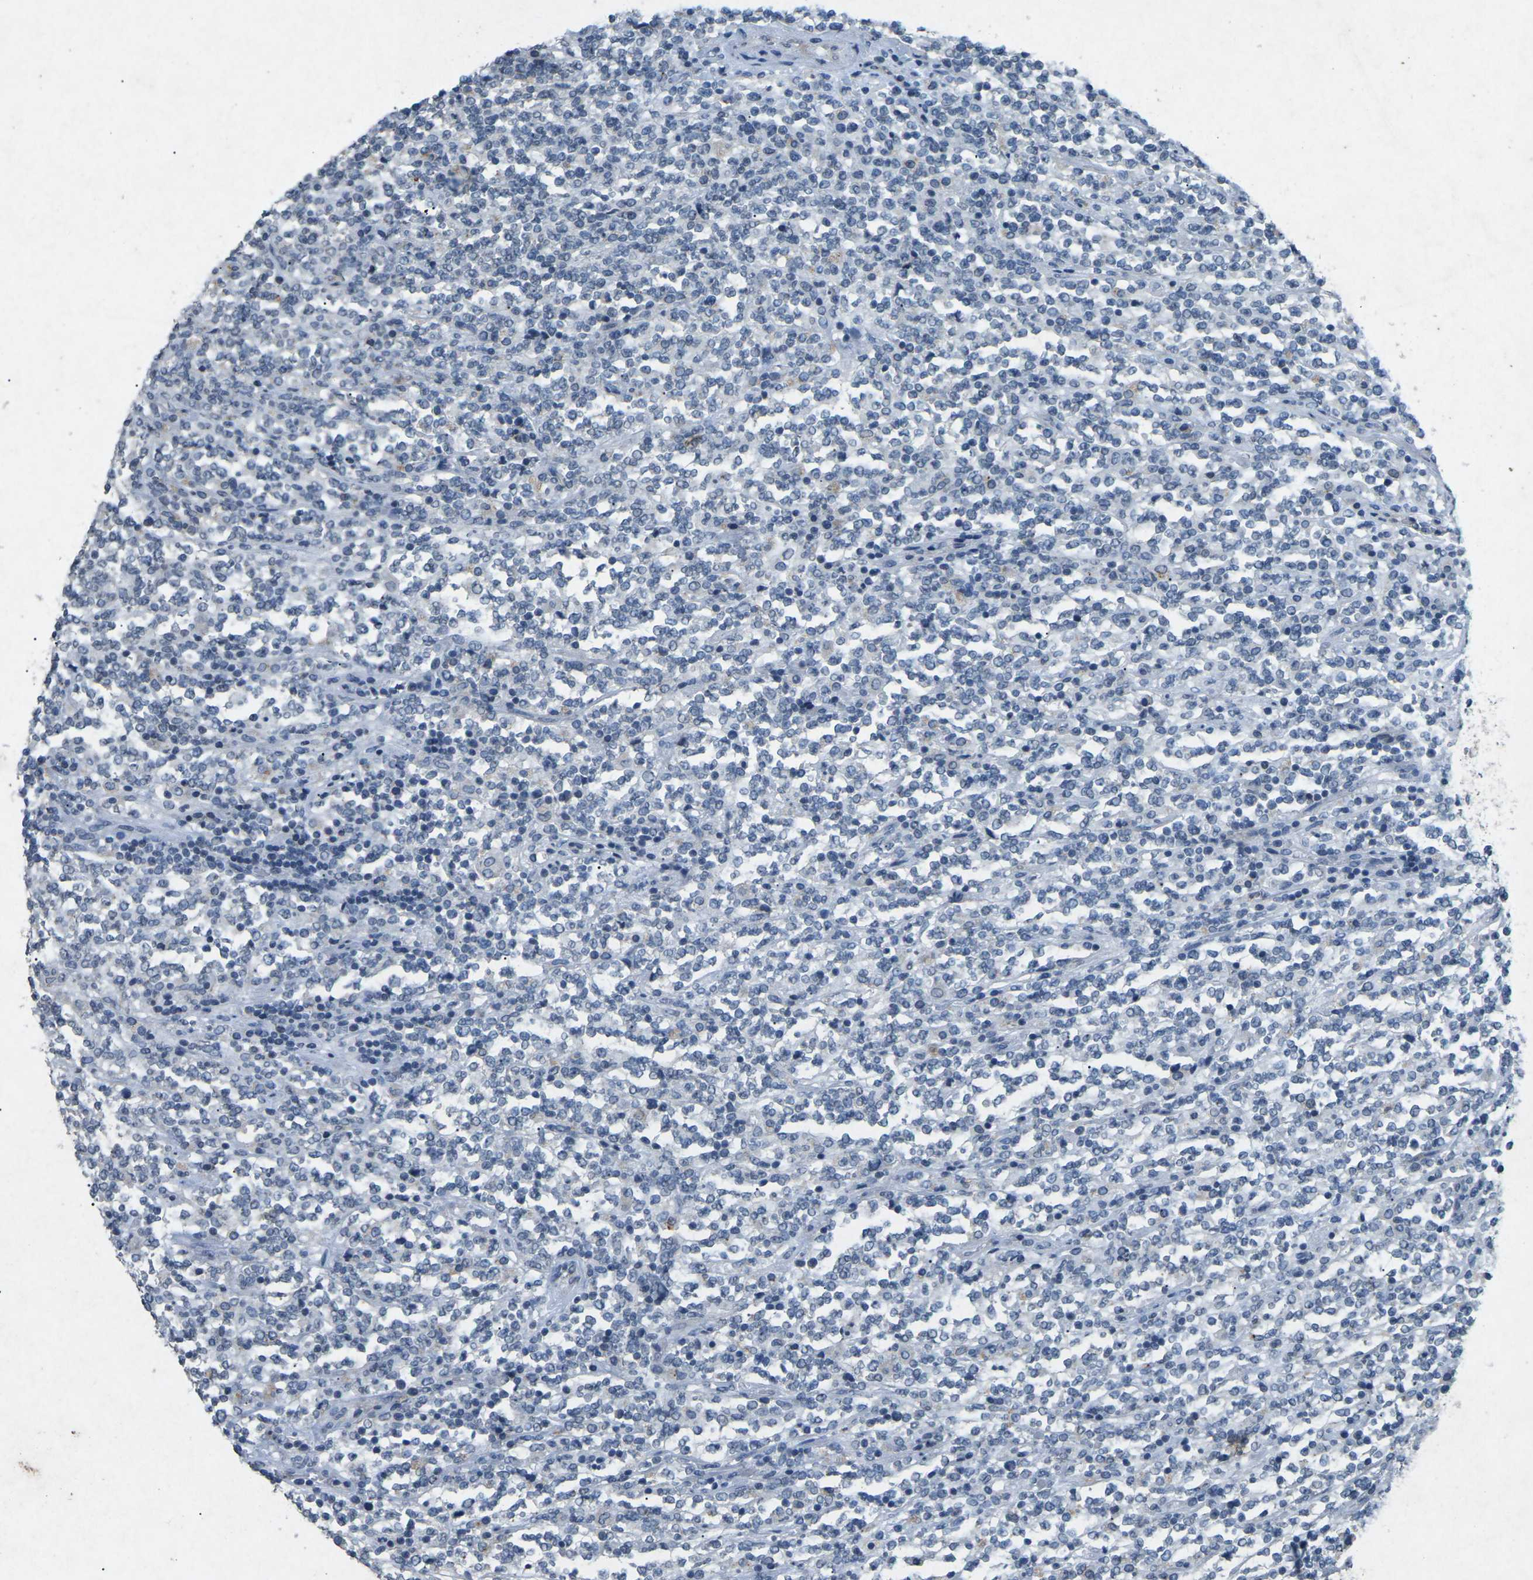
{"staining": {"intensity": "negative", "quantity": "none", "location": "none"}, "tissue": "lymphoma", "cell_type": "Tumor cells", "image_type": "cancer", "snomed": [{"axis": "morphology", "description": "Malignant lymphoma, non-Hodgkin's type, High grade"}, {"axis": "topography", "description": "Soft tissue"}], "caption": "Immunohistochemistry (IHC) histopathology image of neoplastic tissue: human high-grade malignant lymphoma, non-Hodgkin's type stained with DAB (3,3'-diaminobenzidine) reveals no significant protein staining in tumor cells.", "gene": "A1BG", "patient": {"sex": "male", "age": 18}}